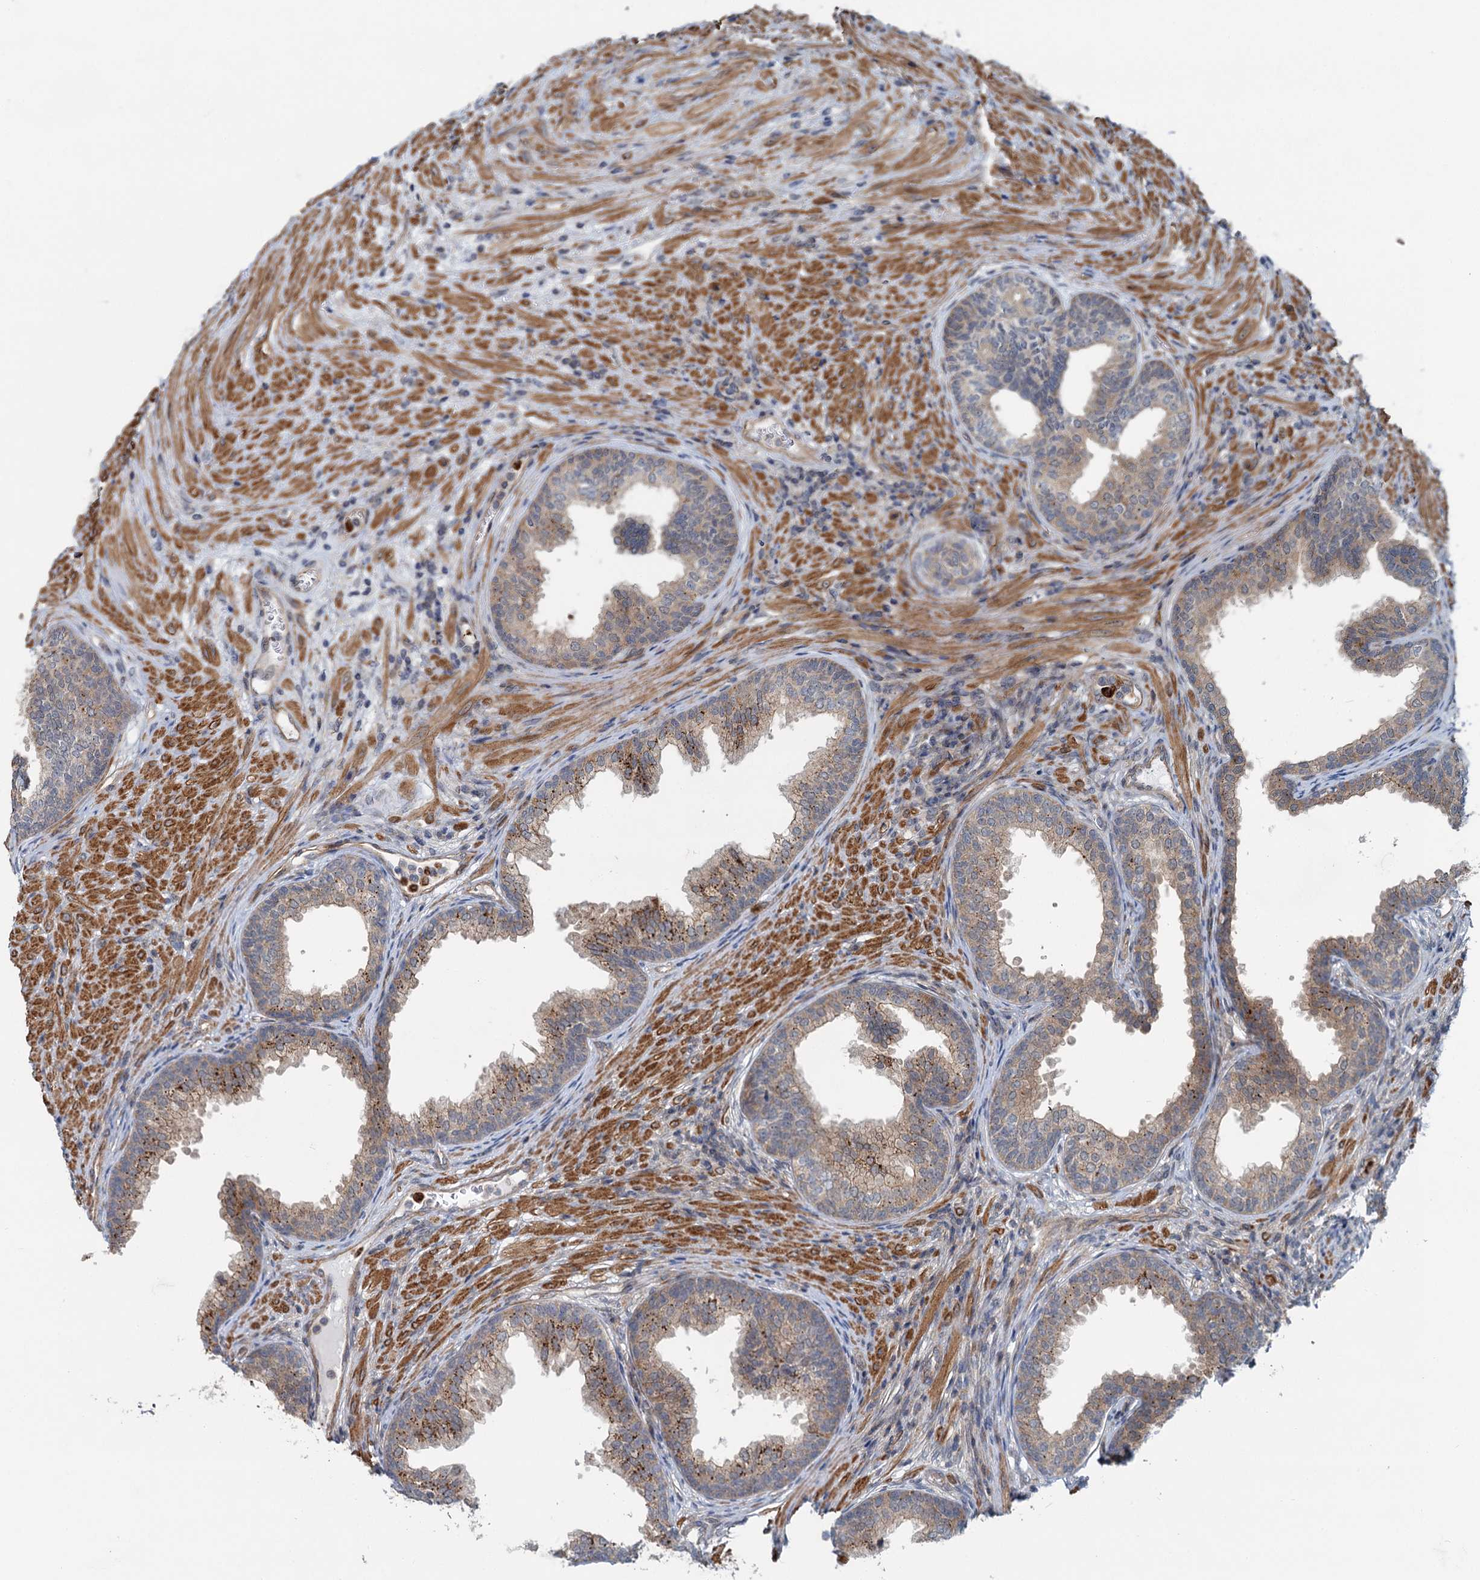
{"staining": {"intensity": "moderate", "quantity": "25%-75%", "location": "cytoplasmic/membranous"}, "tissue": "prostate", "cell_type": "Glandular cells", "image_type": "normal", "snomed": [{"axis": "morphology", "description": "Normal tissue, NOS"}, {"axis": "topography", "description": "Prostate"}], "caption": "Protein staining demonstrates moderate cytoplasmic/membranous expression in about 25%-75% of glandular cells in unremarkable prostate.", "gene": "ADCY2", "patient": {"sex": "male", "age": 76}}